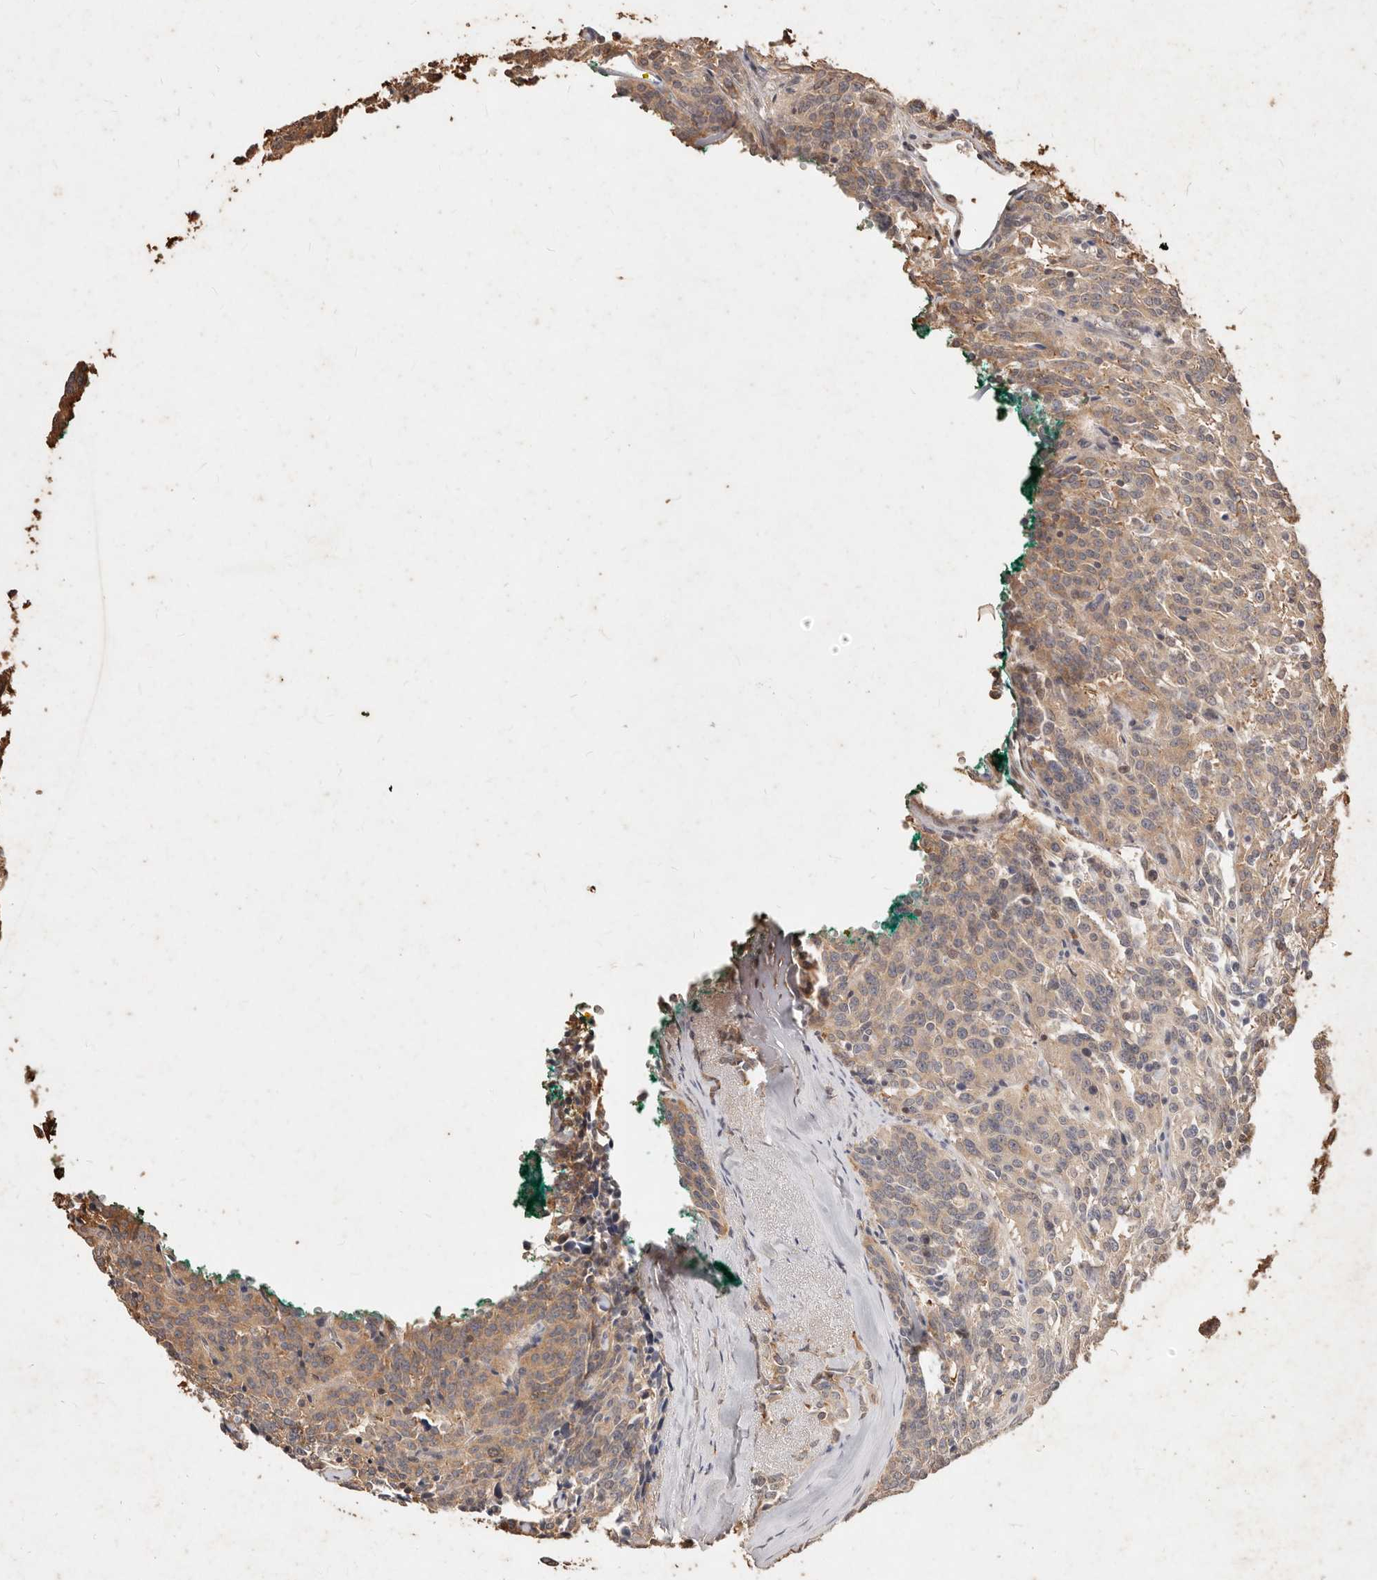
{"staining": {"intensity": "moderate", "quantity": ">75%", "location": "cytoplasmic/membranous"}, "tissue": "carcinoid", "cell_type": "Tumor cells", "image_type": "cancer", "snomed": [{"axis": "morphology", "description": "Carcinoid, malignant, NOS"}, {"axis": "topography", "description": "Lung"}], "caption": "The photomicrograph shows immunohistochemical staining of carcinoid (malignant). There is moderate cytoplasmic/membranous positivity is present in about >75% of tumor cells.", "gene": "KIF9", "patient": {"sex": "female", "age": 46}}